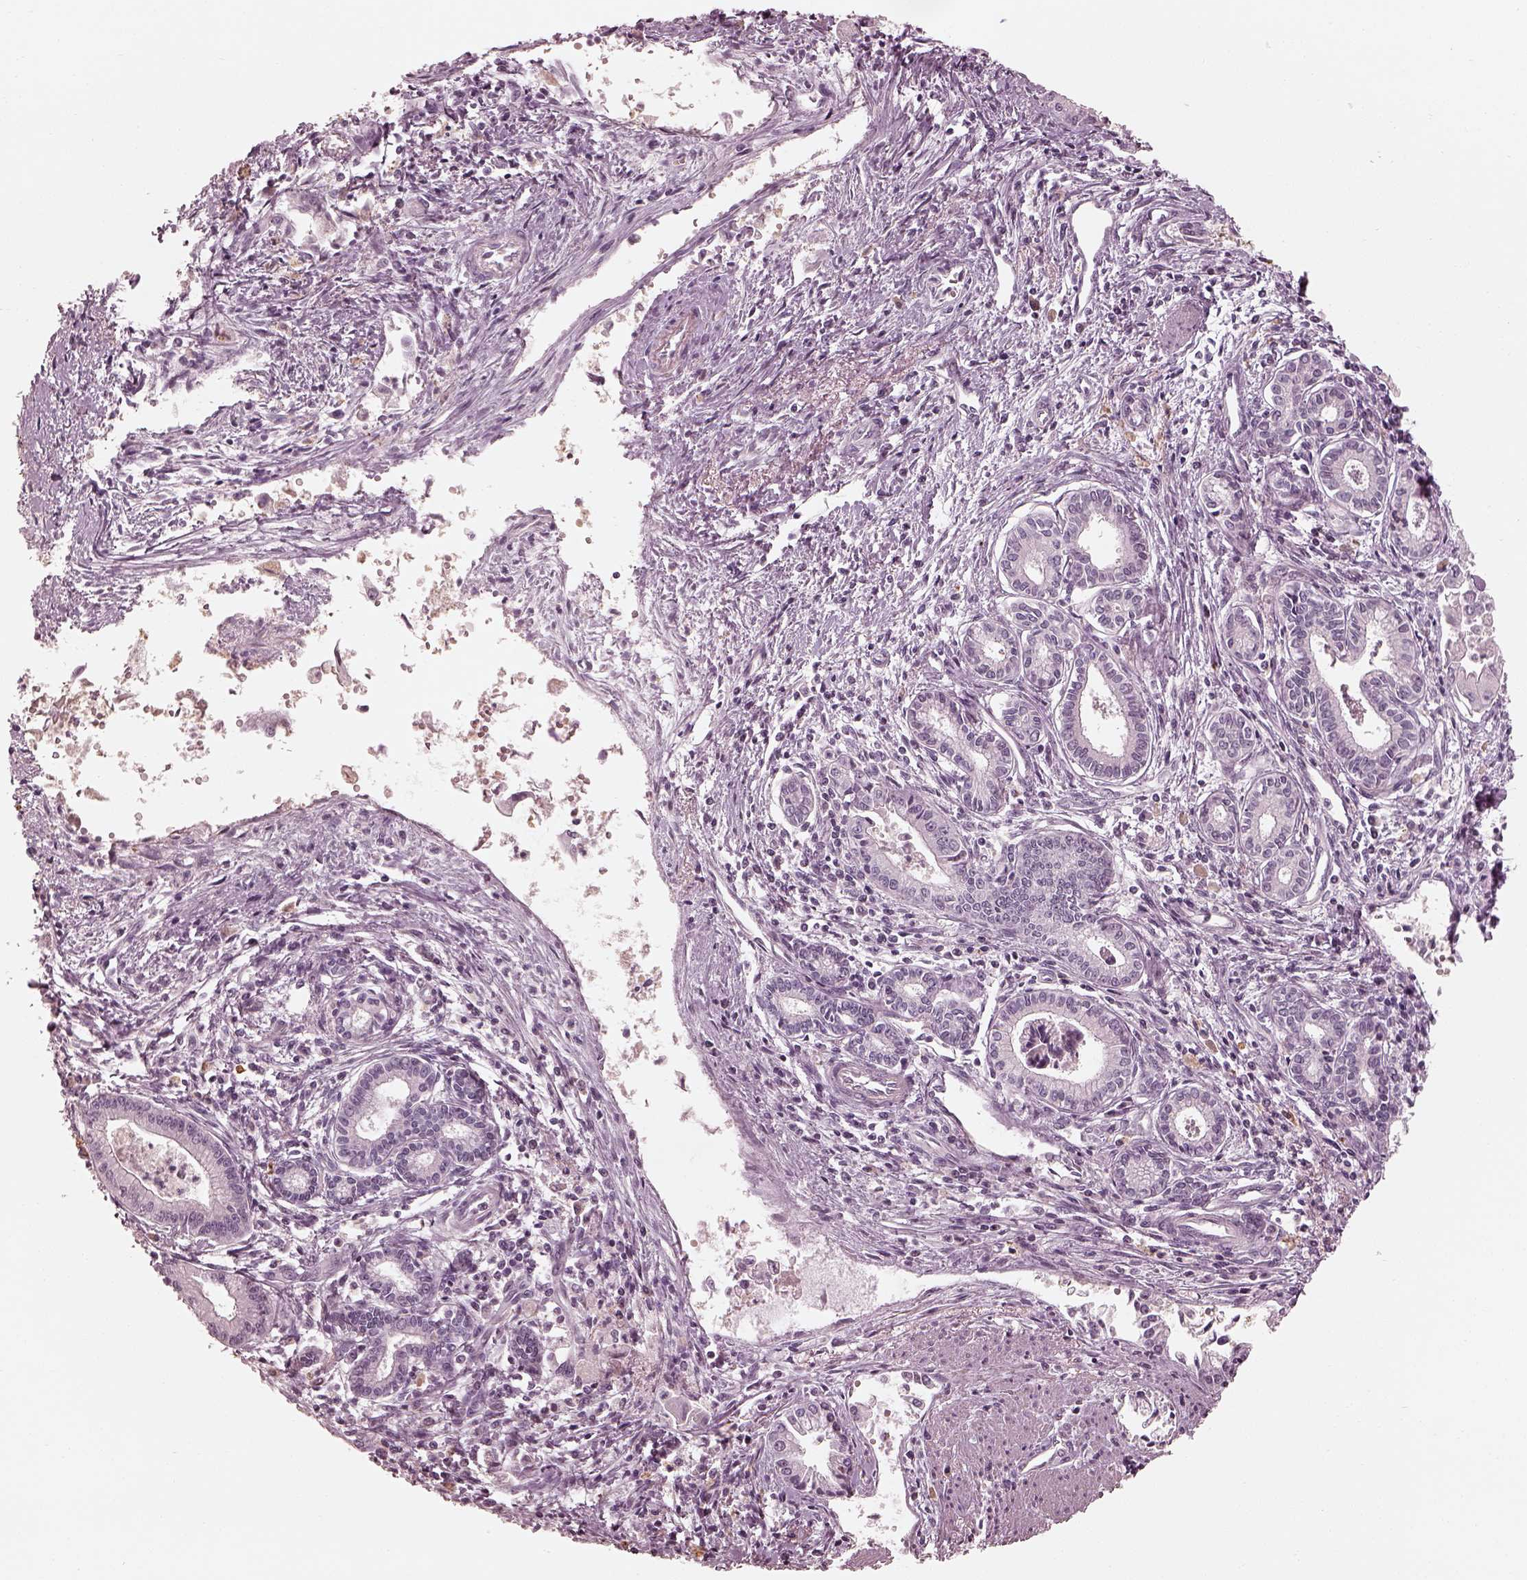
{"staining": {"intensity": "negative", "quantity": "none", "location": "none"}, "tissue": "pancreatic cancer", "cell_type": "Tumor cells", "image_type": "cancer", "snomed": [{"axis": "morphology", "description": "Adenocarcinoma, NOS"}, {"axis": "topography", "description": "Pancreas"}], "caption": "High magnification brightfield microscopy of pancreatic cancer (adenocarcinoma) stained with DAB (3,3'-diaminobenzidine) (brown) and counterstained with hematoxylin (blue): tumor cells show no significant positivity. (IHC, brightfield microscopy, high magnification).", "gene": "ADRB3", "patient": {"sex": "female", "age": 65}}